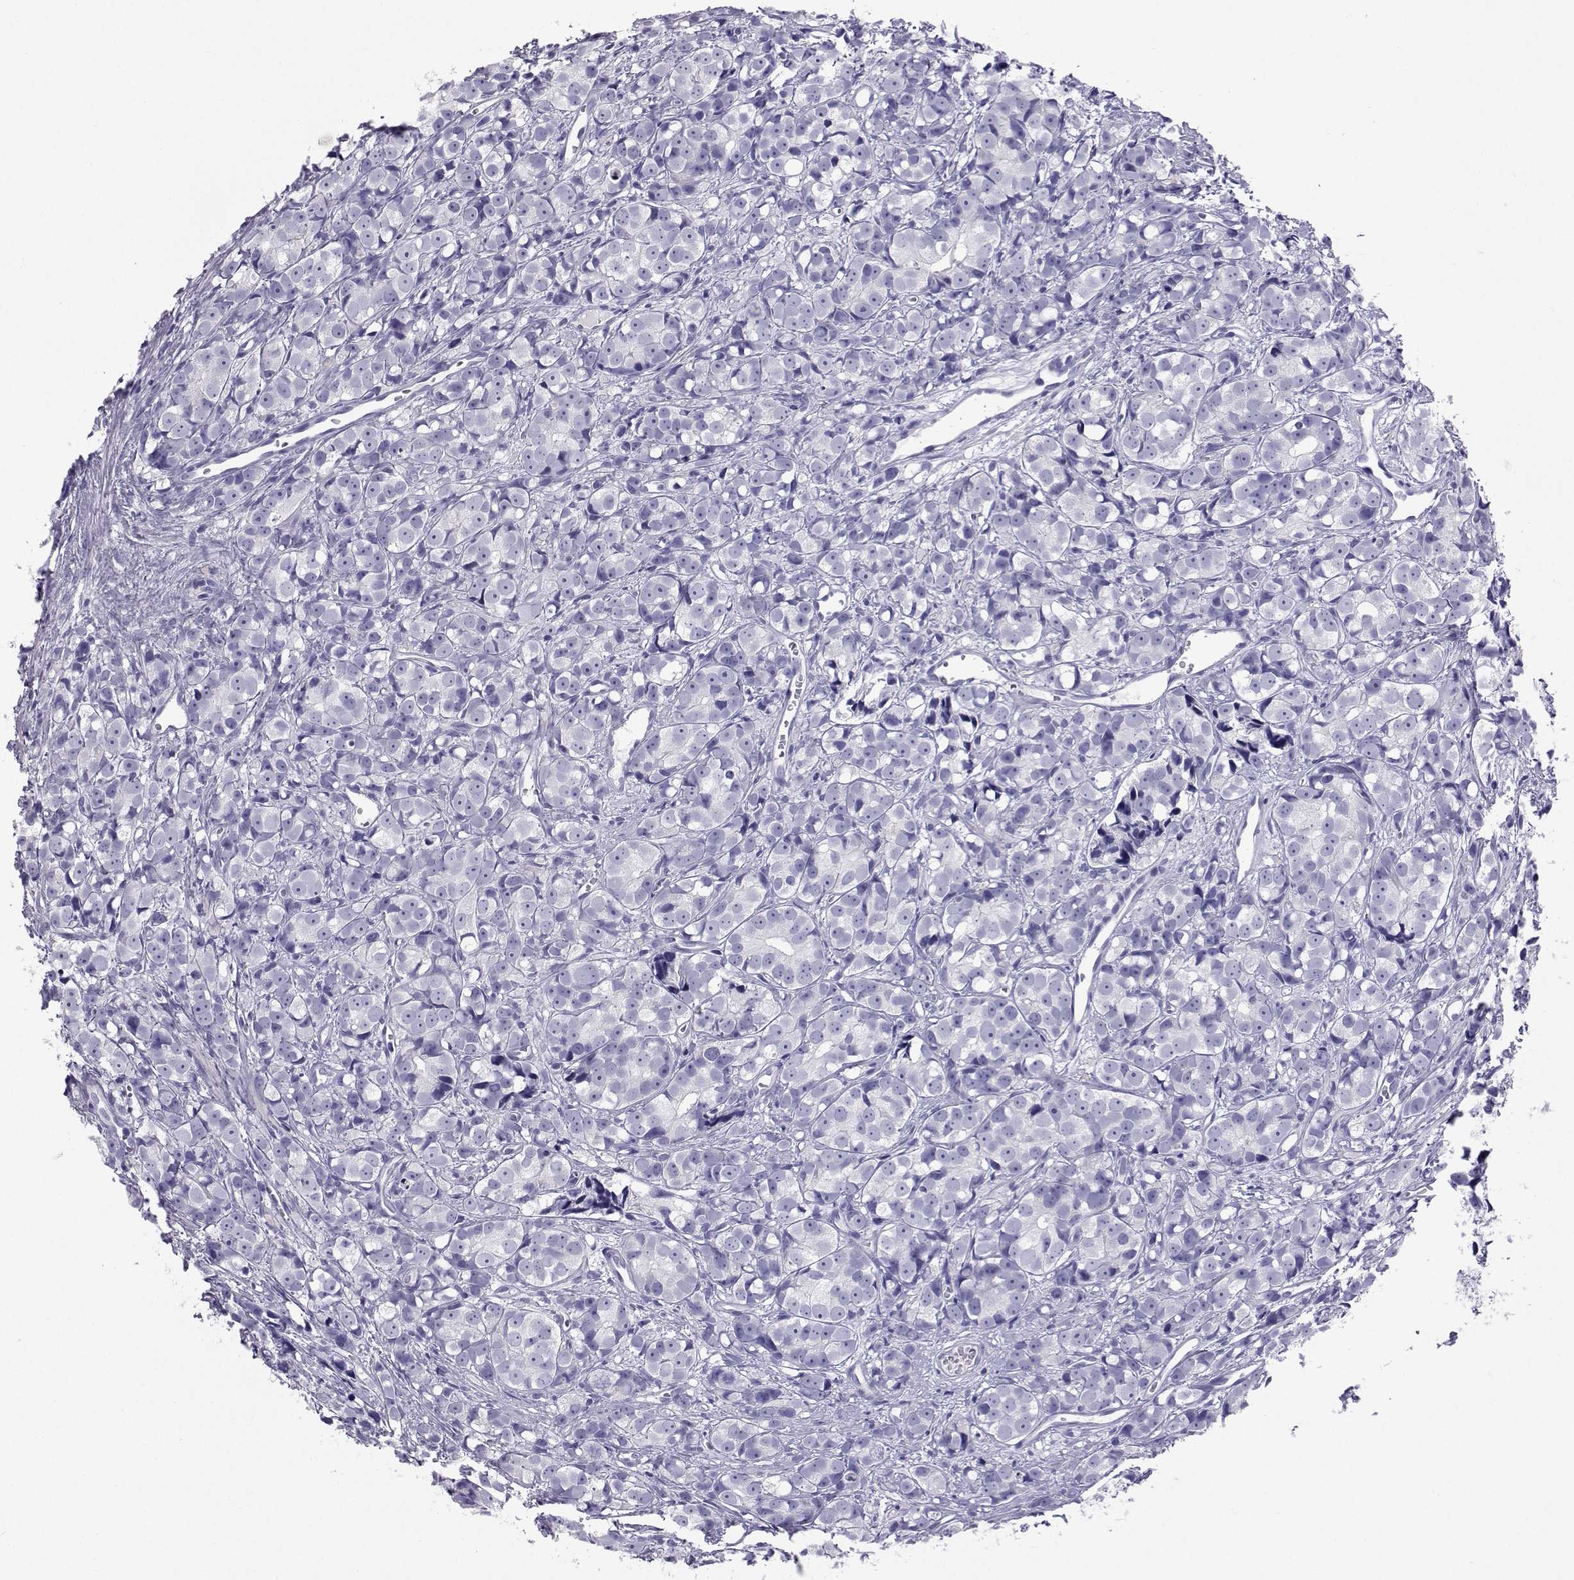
{"staining": {"intensity": "negative", "quantity": "none", "location": "none"}, "tissue": "prostate cancer", "cell_type": "Tumor cells", "image_type": "cancer", "snomed": [{"axis": "morphology", "description": "Adenocarcinoma, High grade"}, {"axis": "topography", "description": "Prostate"}], "caption": "Prostate adenocarcinoma (high-grade) stained for a protein using IHC exhibits no positivity tumor cells.", "gene": "PLIN4", "patient": {"sex": "male", "age": 77}}